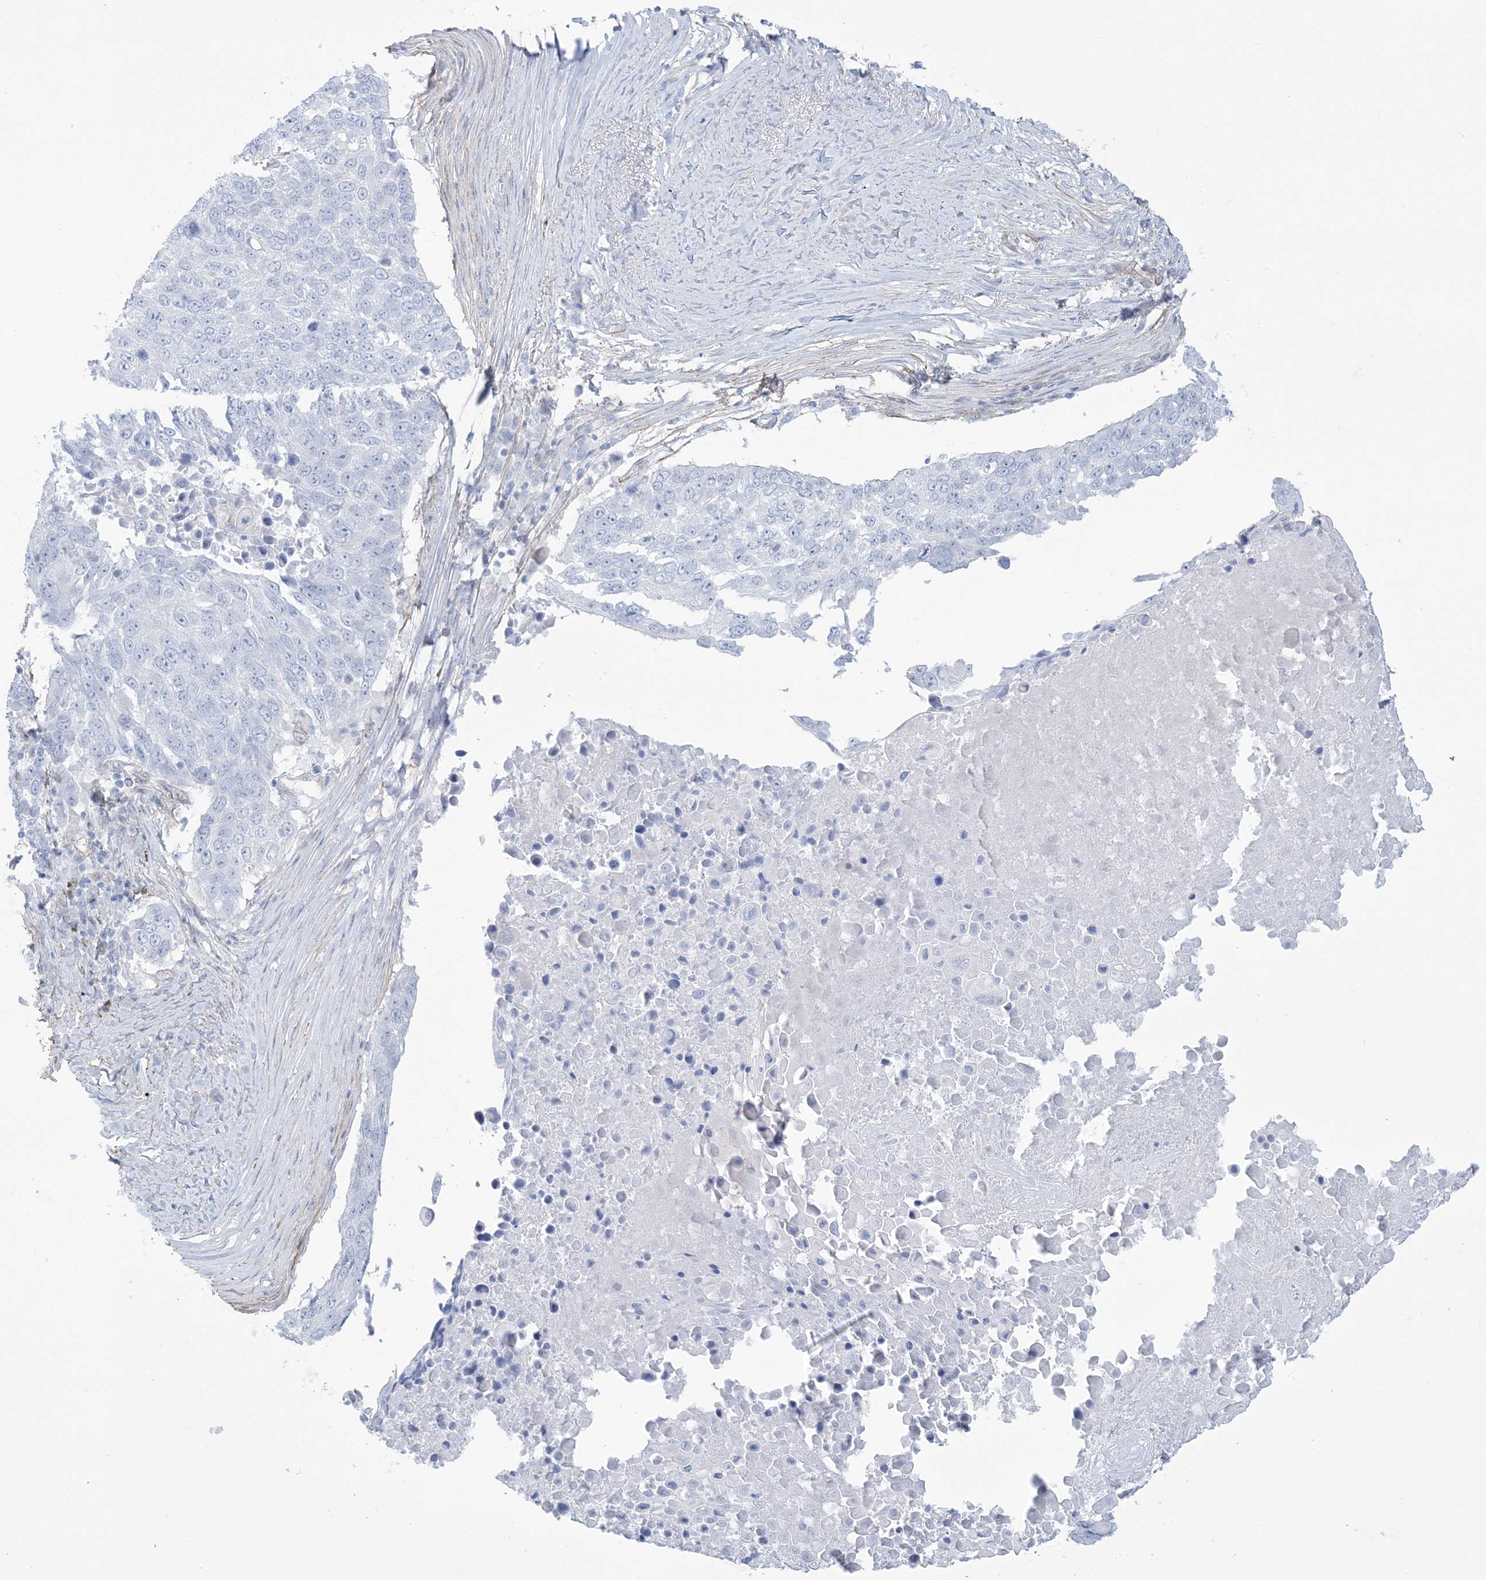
{"staining": {"intensity": "negative", "quantity": "none", "location": "none"}, "tissue": "lung cancer", "cell_type": "Tumor cells", "image_type": "cancer", "snomed": [{"axis": "morphology", "description": "Squamous cell carcinoma, NOS"}, {"axis": "topography", "description": "Lung"}], "caption": "Lung squamous cell carcinoma stained for a protein using IHC exhibits no expression tumor cells.", "gene": "AGXT", "patient": {"sex": "male", "age": 66}}